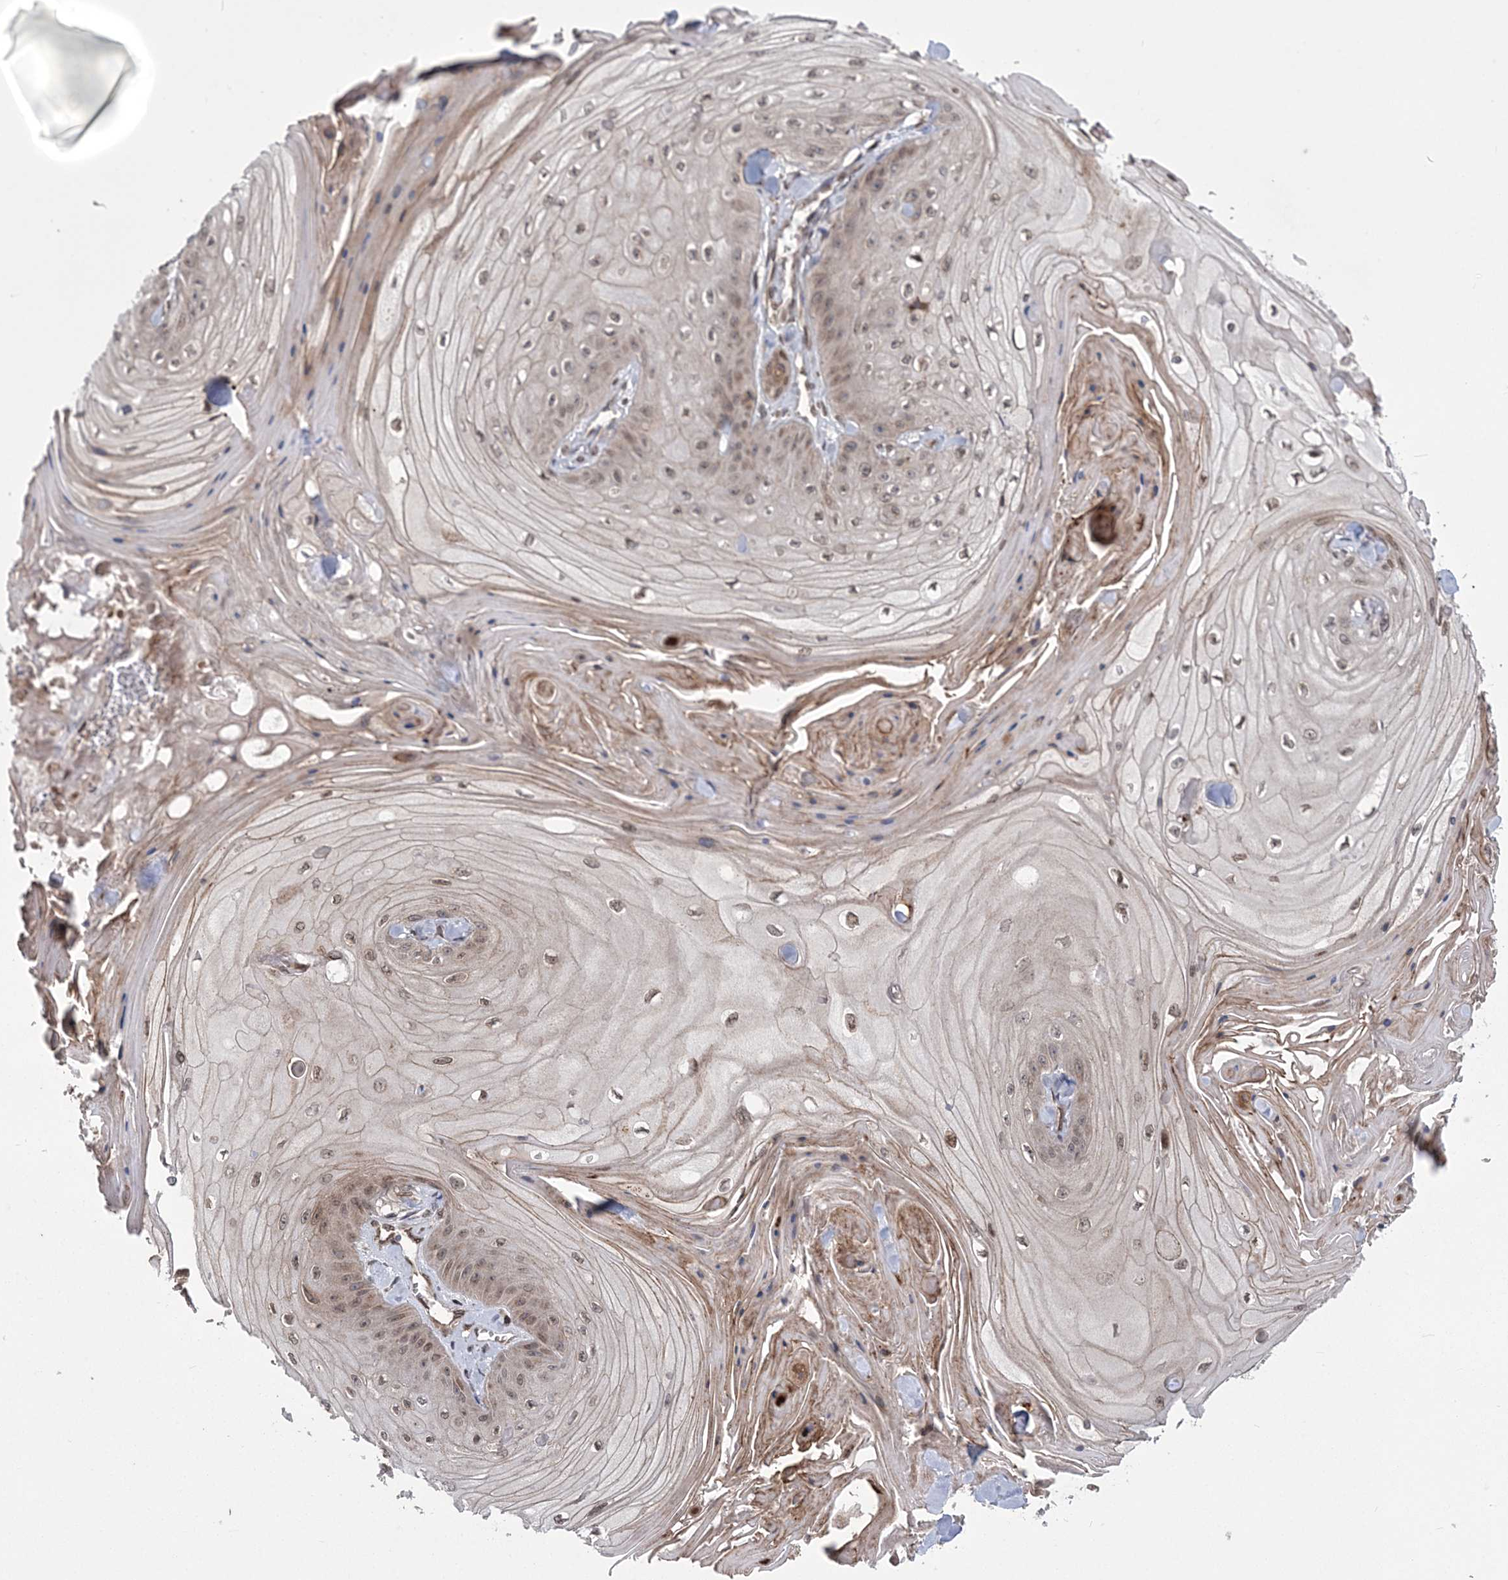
{"staining": {"intensity": "weak", "quantity": ">75%", "location": "nuclear"}, "tissue": "skin cancer", "cell_type": "Tumor cells", "image_type": "cancer", "snomed": [{"axis": "morphology", "description": "Squamous cell carcinoma, NOS"}, {"axis": "topography", "description": "Skin"}], "caption": "Human squamous cell carcinoma (skin) stained with a protein marker shows weak staining in tumor cells.", "gene": "DNAJC27", "patient": {"sex": "male", "age": 74}}